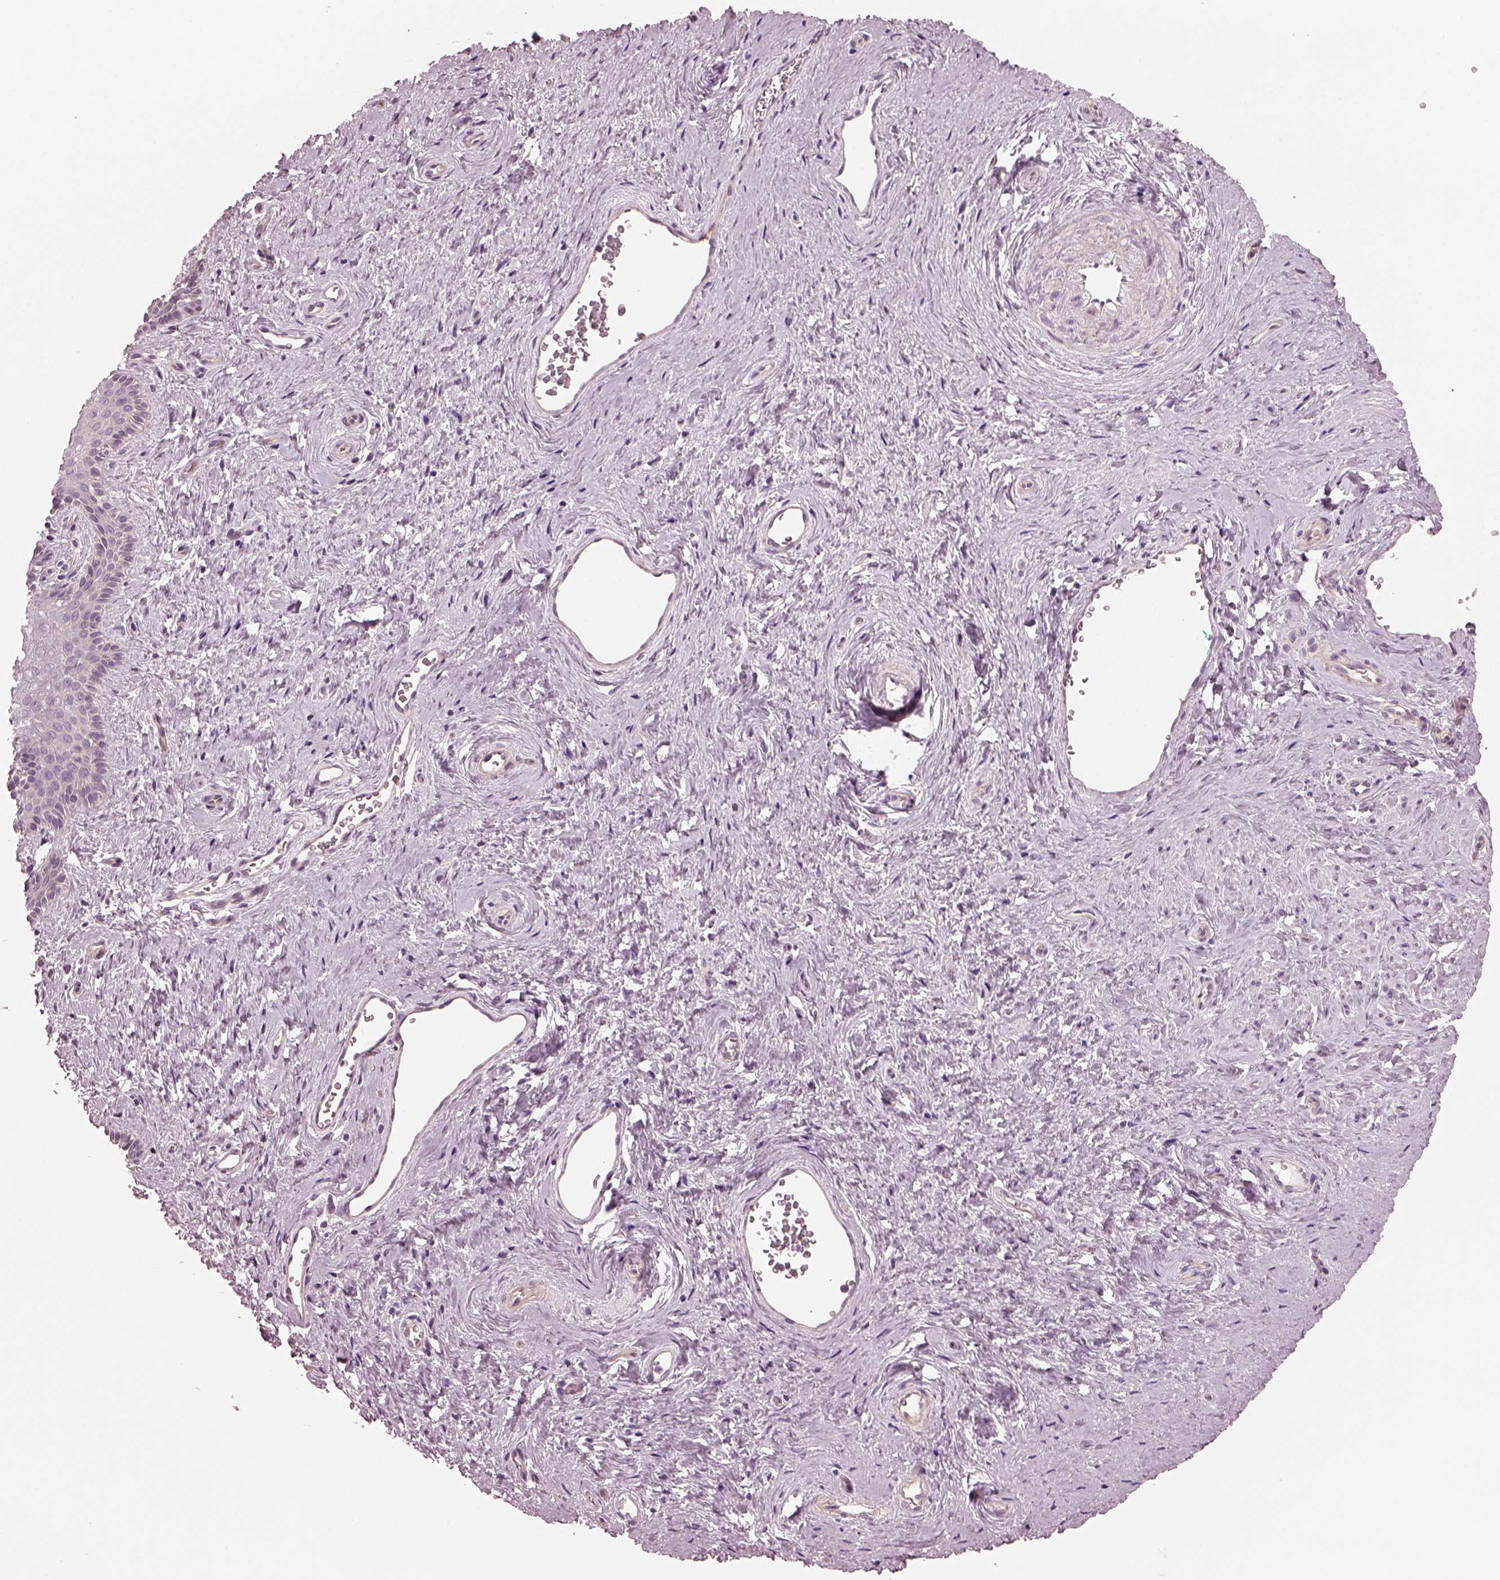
{"staining": {"intensity": "negative", "quantity": "none", "location": "none"}, "tissue": "vagina", "cell_type": "Squamous epithelial cells", "image_type": "normal", "snomed": [{"axis": "morphology", "description": "Normal tissue, NOS"}, {"axis": "topography", "description": "Vagina"}], "caption": "This is a histopathology image of immunohistochemistry staining of unremarkable vagina, which shows no staining in squamous epithelial cells. The staining was performed using DAB (3,3'-diaminobenzidine) to visualize the protein expression in brown, while the nuclei were stained in blue with hematoxylin (Magnification: 20x).", "gene": "ODAD1", "patient": {"sex": "female", "age": 45}}